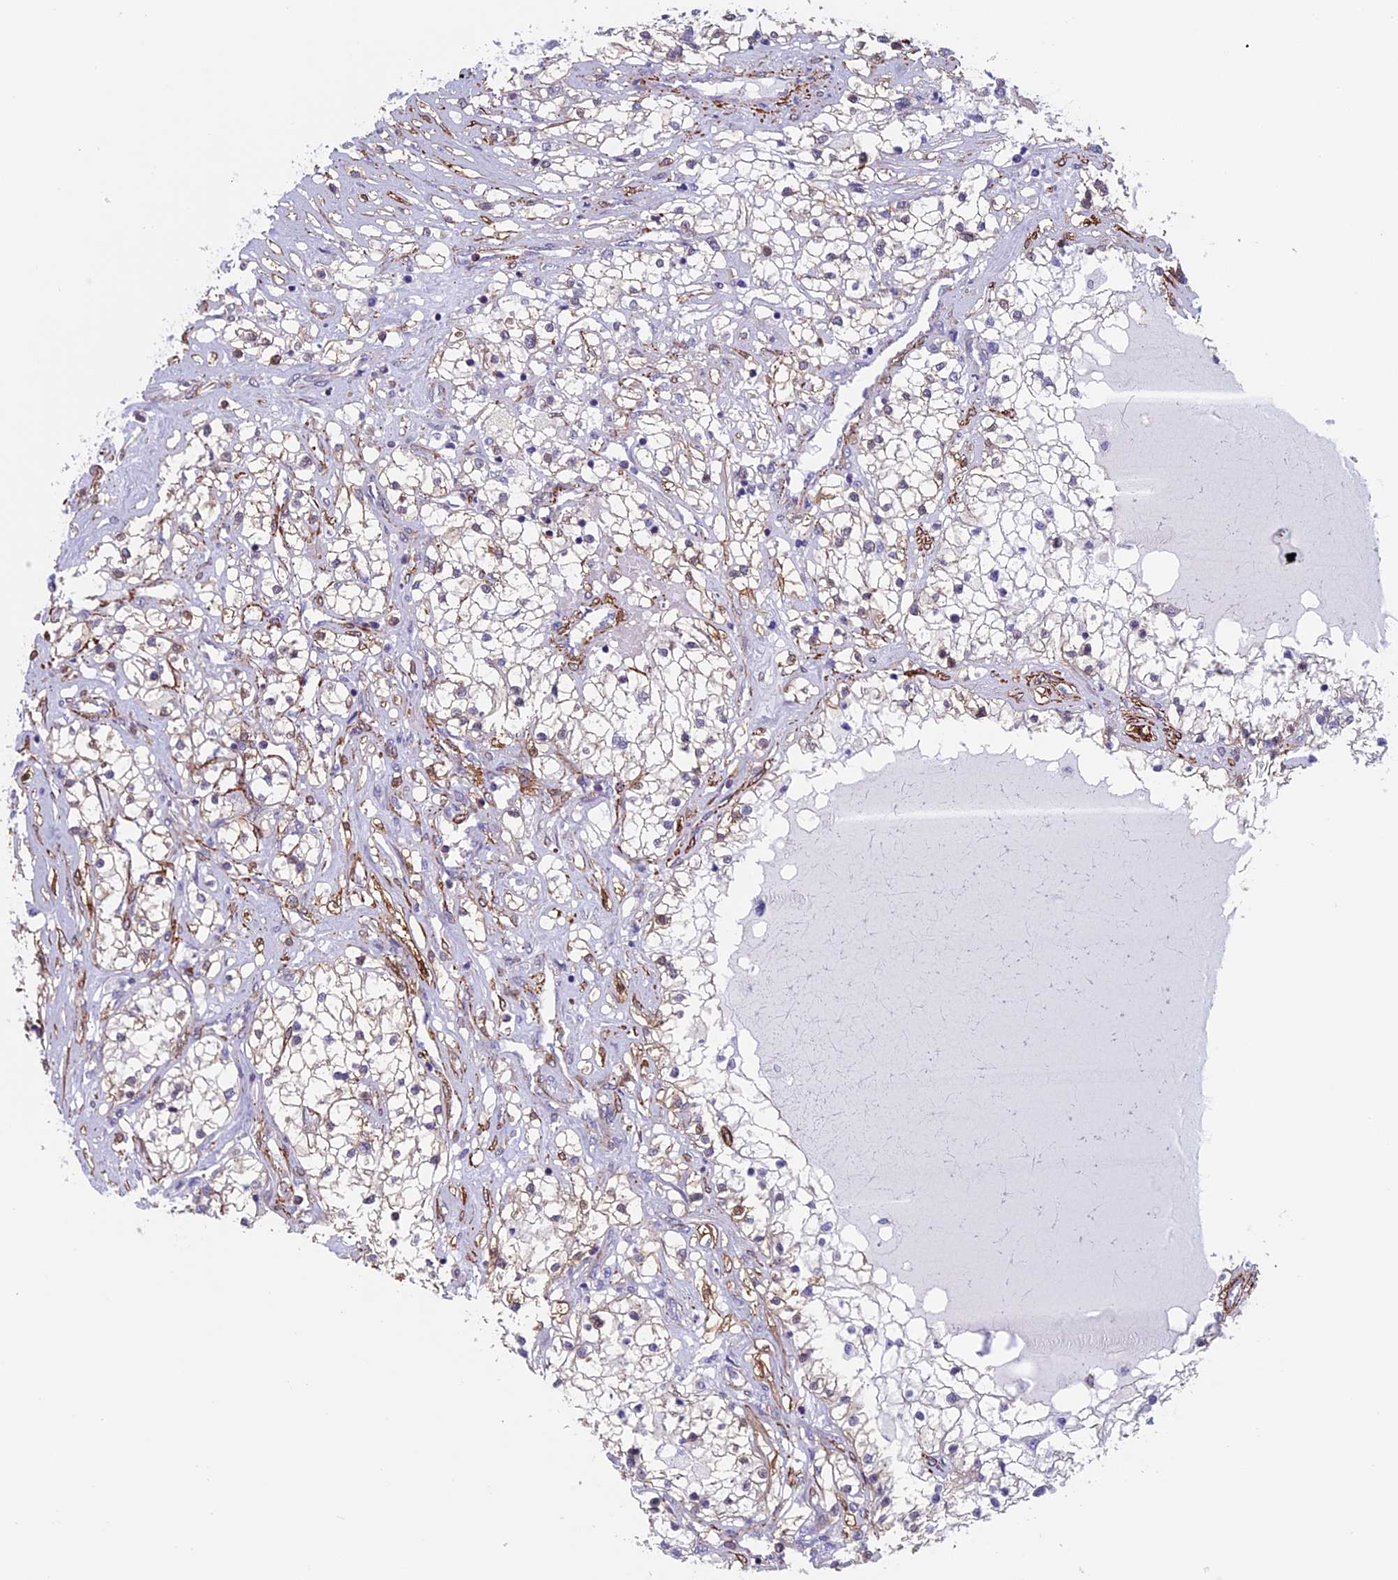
{"staining": {"intensity": "negative", "quantity": "none", "location": "none"}, "tissue": "renal cancer", "cell_type": "Tumor cells", "image_type": "cancer", "snomed": [{"axis": "morphology", "description": "Adenocarcinoma, NOS"}, {"axis": "topography", "description": "Kidney"}], "caption": "This micrograph is of renal cancer stained with IHC to label a protein in brown with the nuclei are counter-stained blue. There is no positivity in tumor cells.", "gene": "ANGPTL2", "patient": {"sex": "male", "age": 68}}